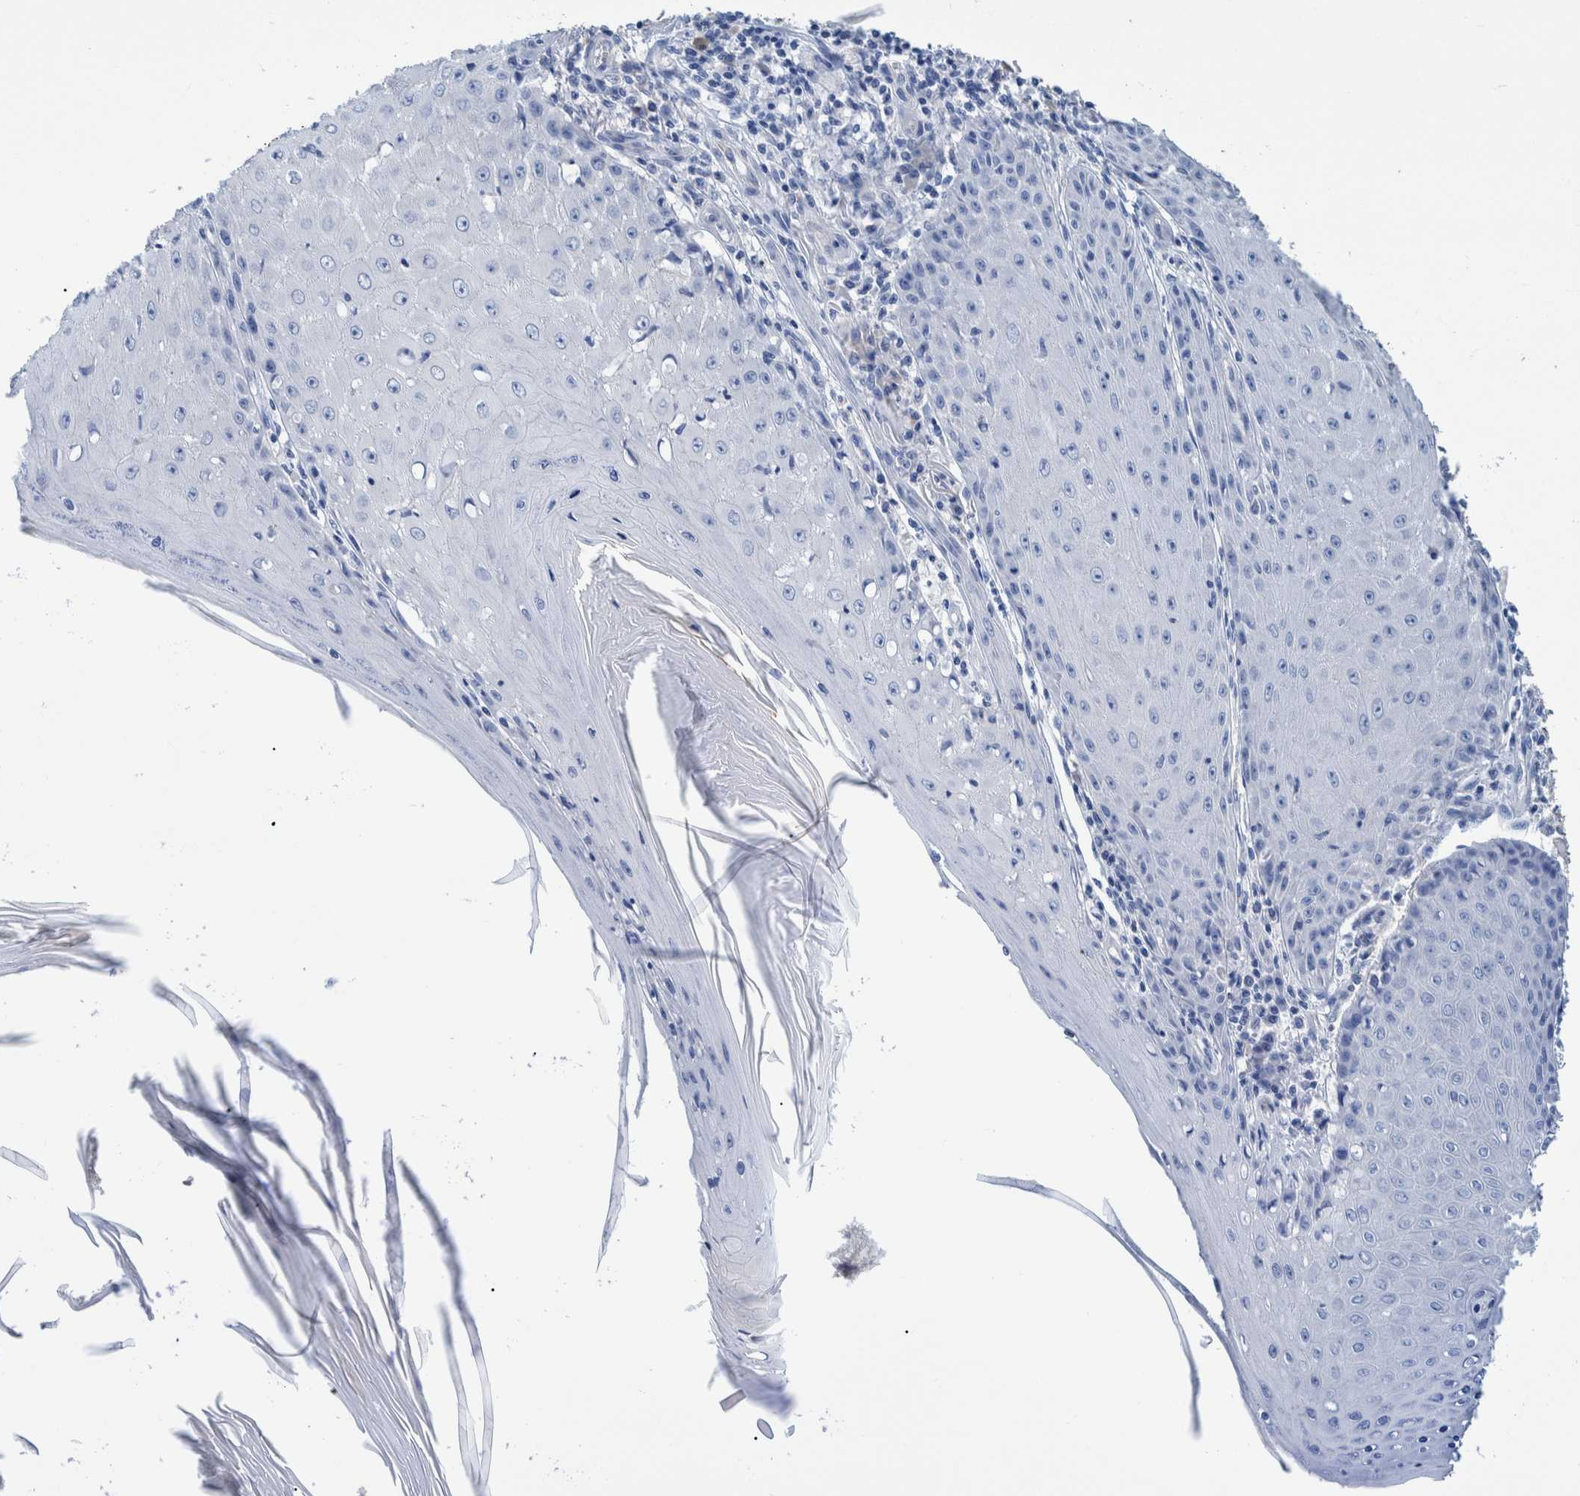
{"staining": {"intensity": "negative", "quantity": "none", "location": "none"}, "tissue": "skin cancer", "cell_type": "Tumor cells", "image_type": "cancer", "snomed": [{"axis": "morphology", "description": "Squamous cell carcinoma, NOS"}, {"axis": "topography", "description": "Skin"}], "caption": "This image is of skin squamous cell carcinoma stained with immunohistochemistry to label a protein in brown with the nuclei are counter-stained blue. There is no expression in tumor cells.", "gene": "MKS1", "patient": {"sex": "female", "age": 73}}